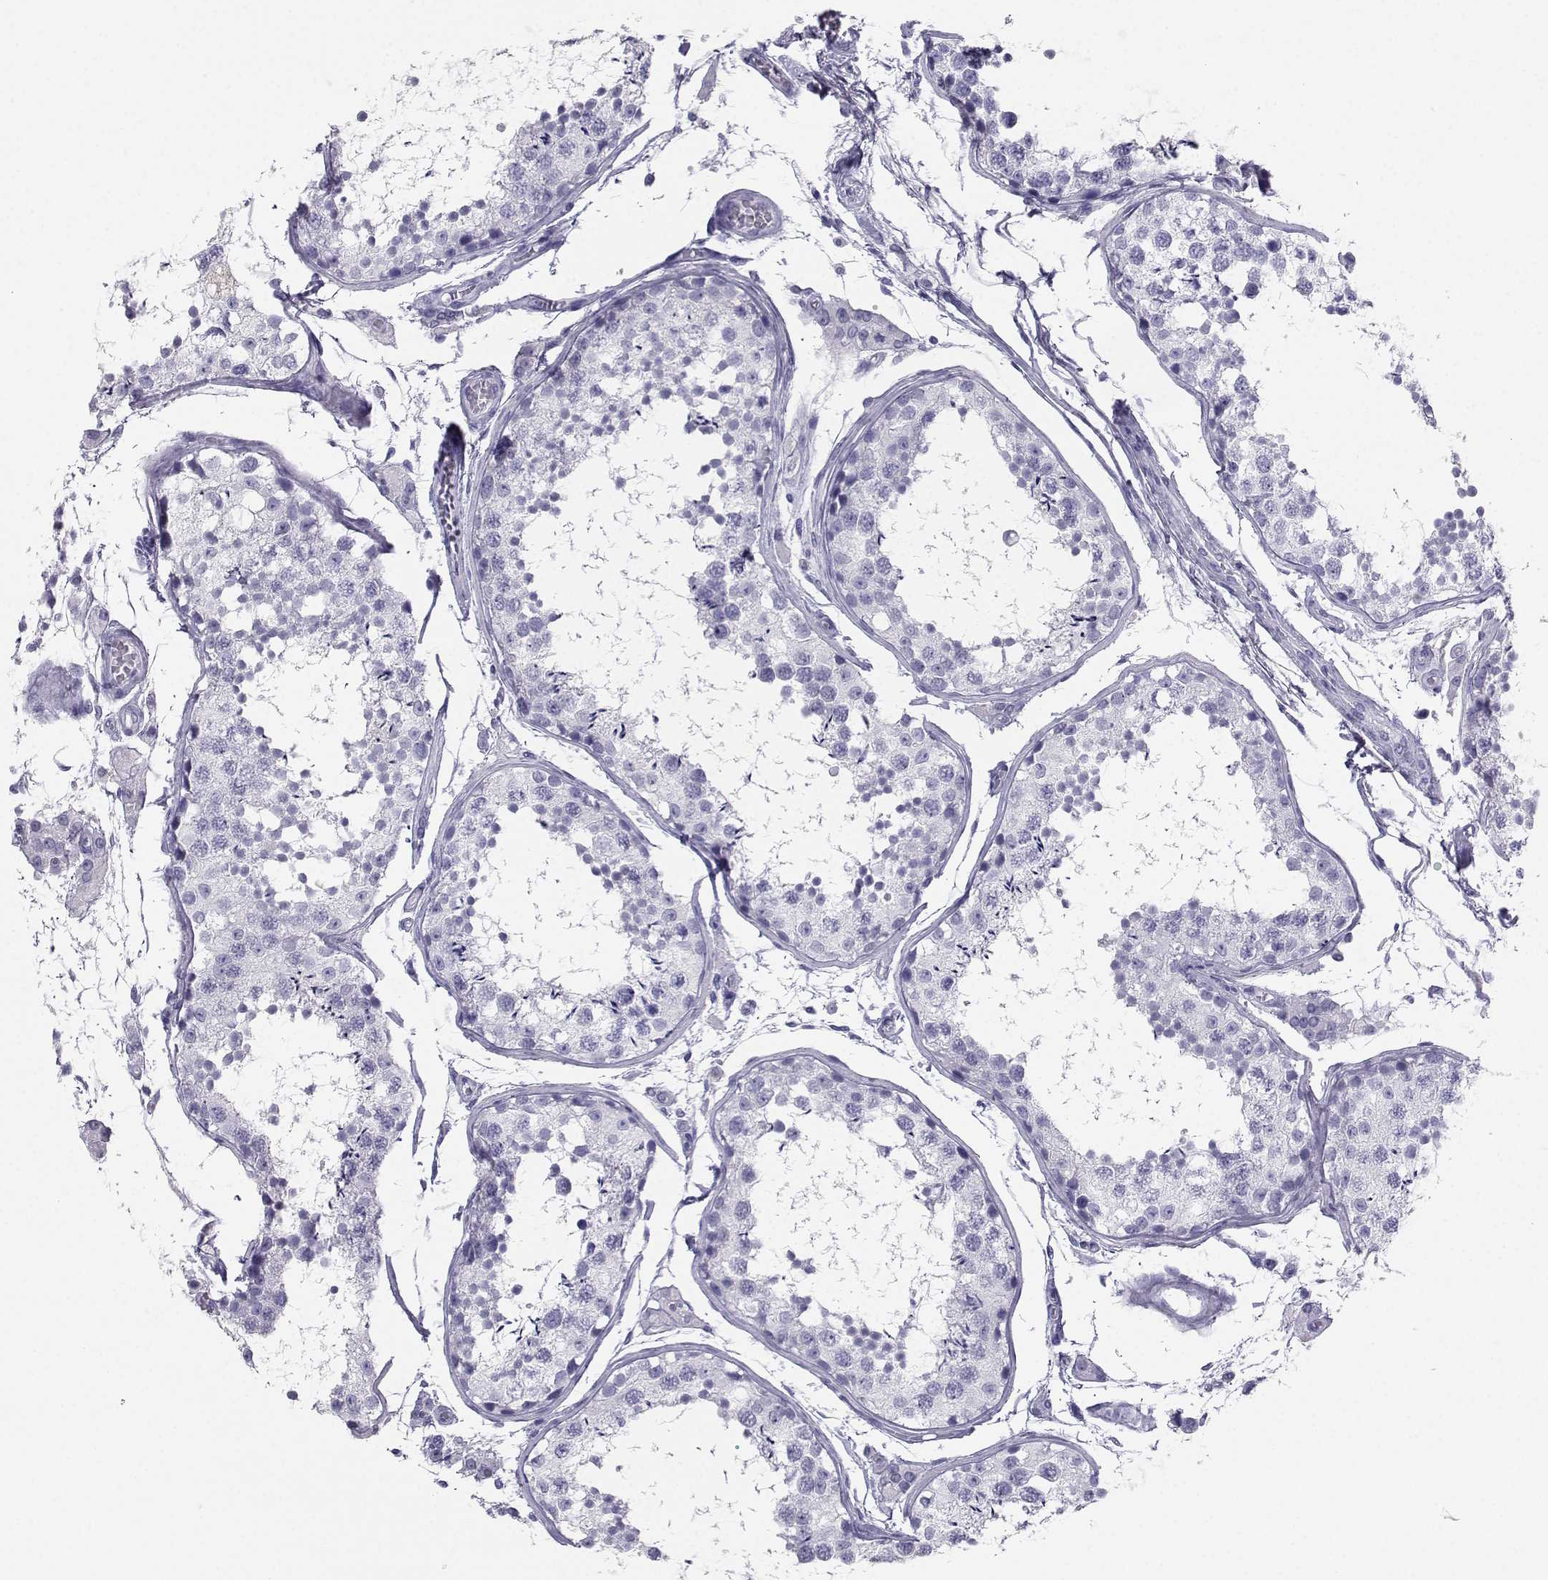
{"staining": {"intensity": "negative", "quantity": "none", "location": "none"}, "tissue": "testis", "cell_type": "Cells in seminiferous ducts", "image_type": "normal", "snomed": [{"axis": "morphology", "description": "Normal tissue, NOS"}, {"axis": "topography", "description": "Testis"}], "caption": "A high-resolution image shows immunohistochemistry (IHC) staining of unremarkable testis, which demonstrates no significant staining in cells in seminiferous ducts.", "gene": "SST", "patient": {"sex": "male", "age": 29}}